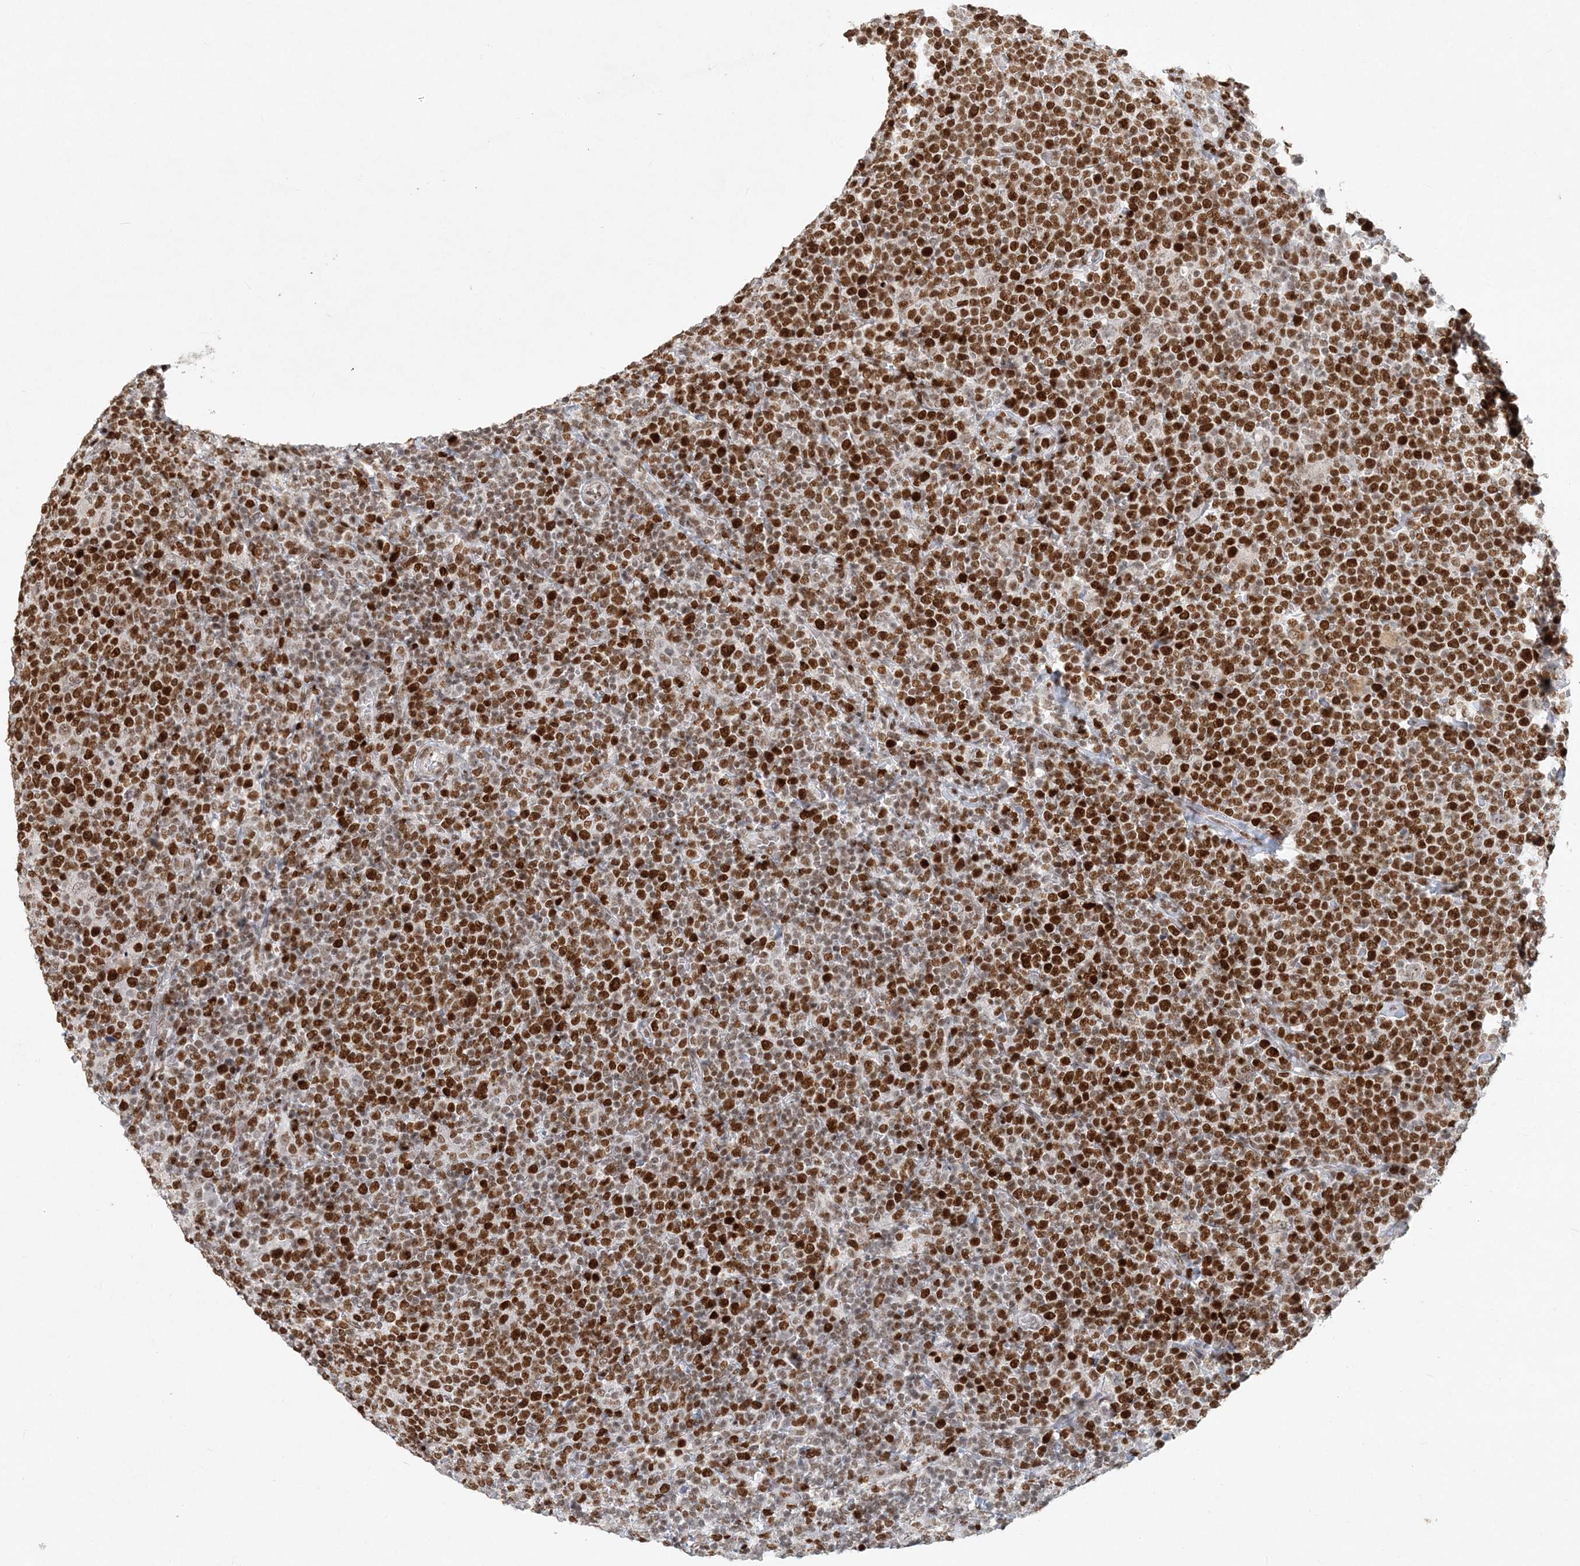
{"staining": {"intensity": "strong", "quantity": ">75%", "location": "nuclear"}, "tissue": "lymphoma", "cell_type": "Tumor cells", "image_type": "cancer", "snomed": [{"axis": "morphology", "description": "Malignant lymphoma, non-Hodgkin's type, High grade"}, {"axis": "topography", "description": "Lymph node"}], "caption": "Approximately >75% of tumor cells in human malignant lymphoma, non-Hodgkin's type (high-grade) show strong nuclear protein positivity as visualized by brown immunohistochemical staining.", "gene": "BAZ1B", "patient": {"sex": "male", "age": 61}}